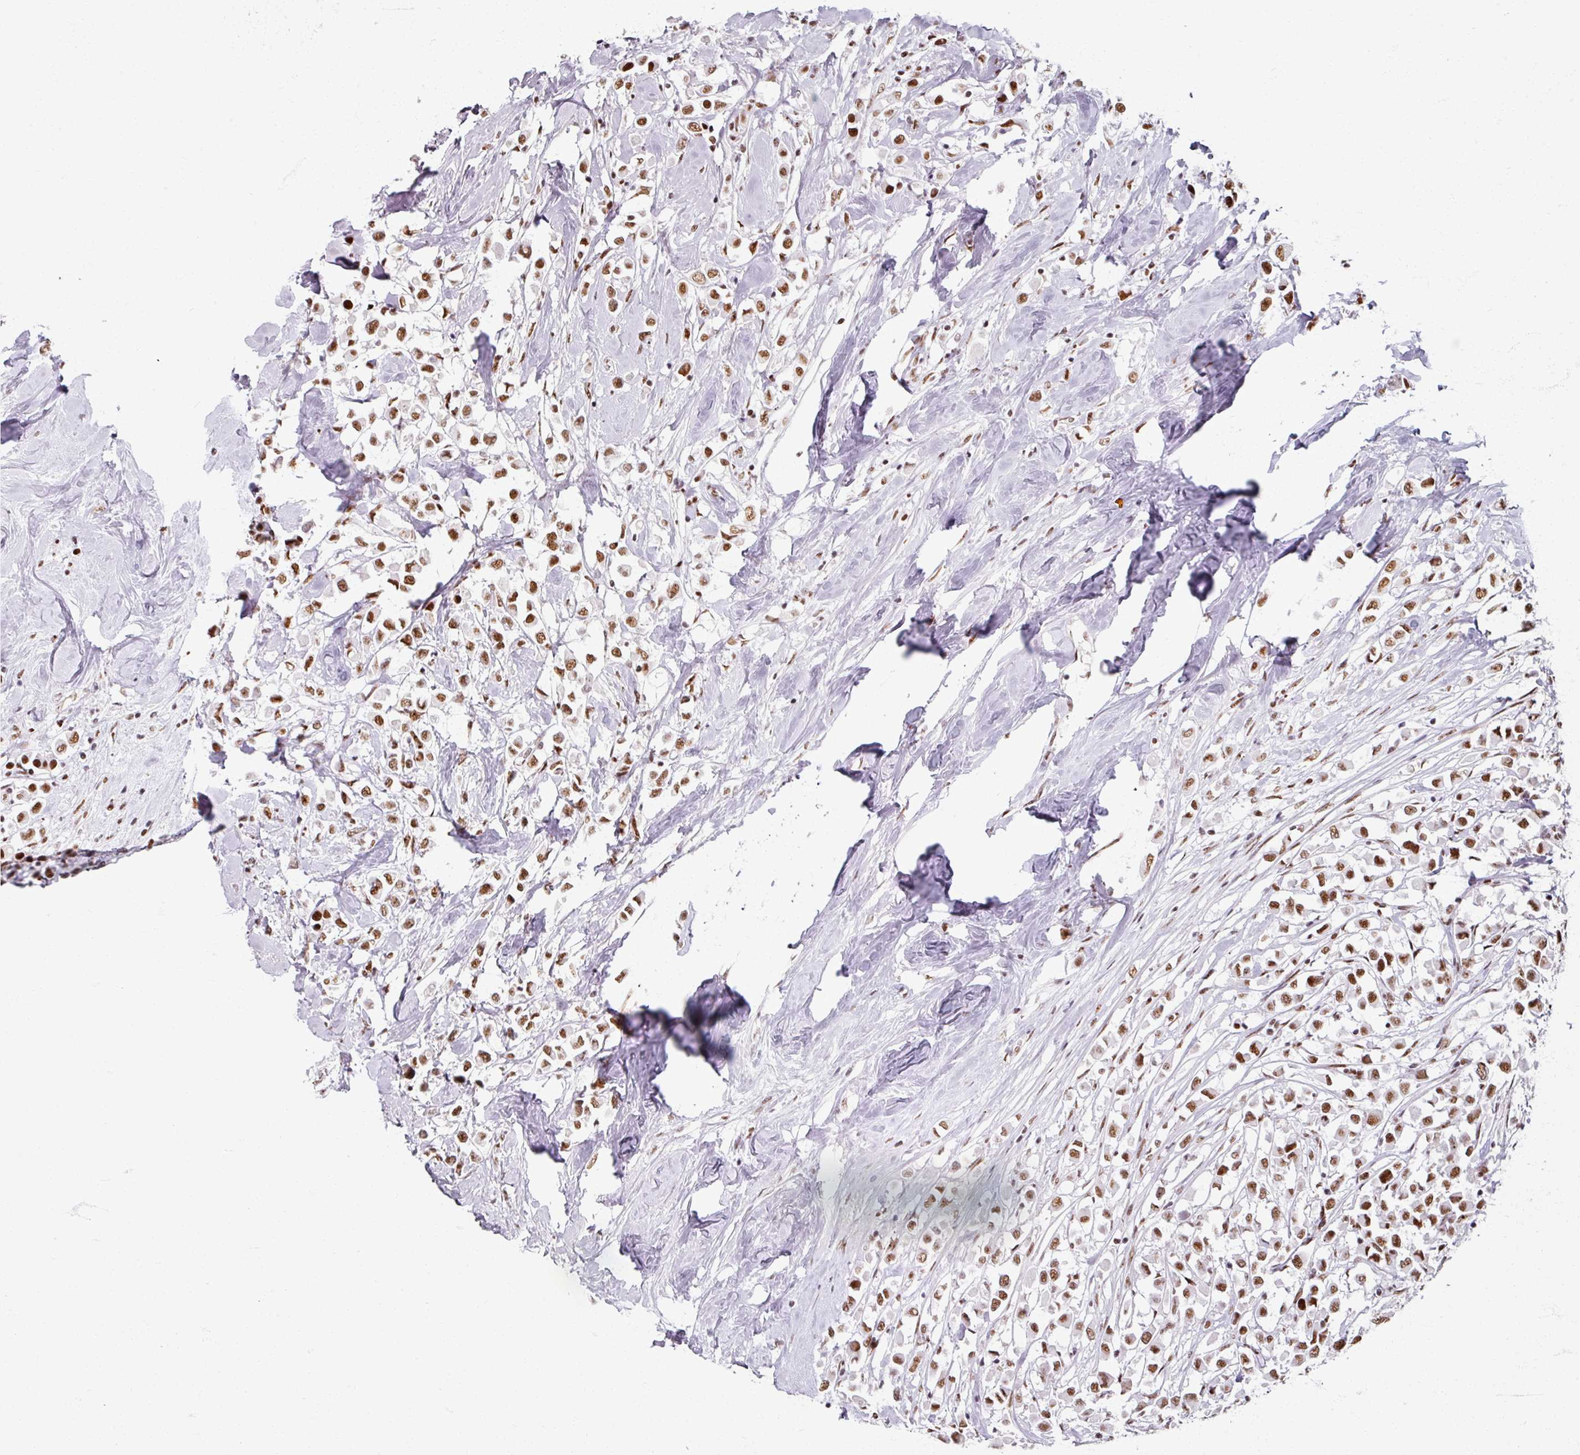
{"staining": {"intensity": "moderate", "quantity": ">75%", "location": "nuclear"}, "tissue": "breast cancer", "cell_type": "Tumor cells", "image_type": "cancer", "snomed": [{"axis": "morphology", "description": "Duct carcinoma"}, {"axis": "topography", "description": "Breast"}], "caption": "Brown immunohistochemical staining in human intraductal carcinoma (breast) exhibits moderate nuclear expression in approximately >75% of tumor cells. (IHC, brightfield microscopy, high magnification).", "gene": "ADAR", "patient": {"sex": "female", "age": 61}}